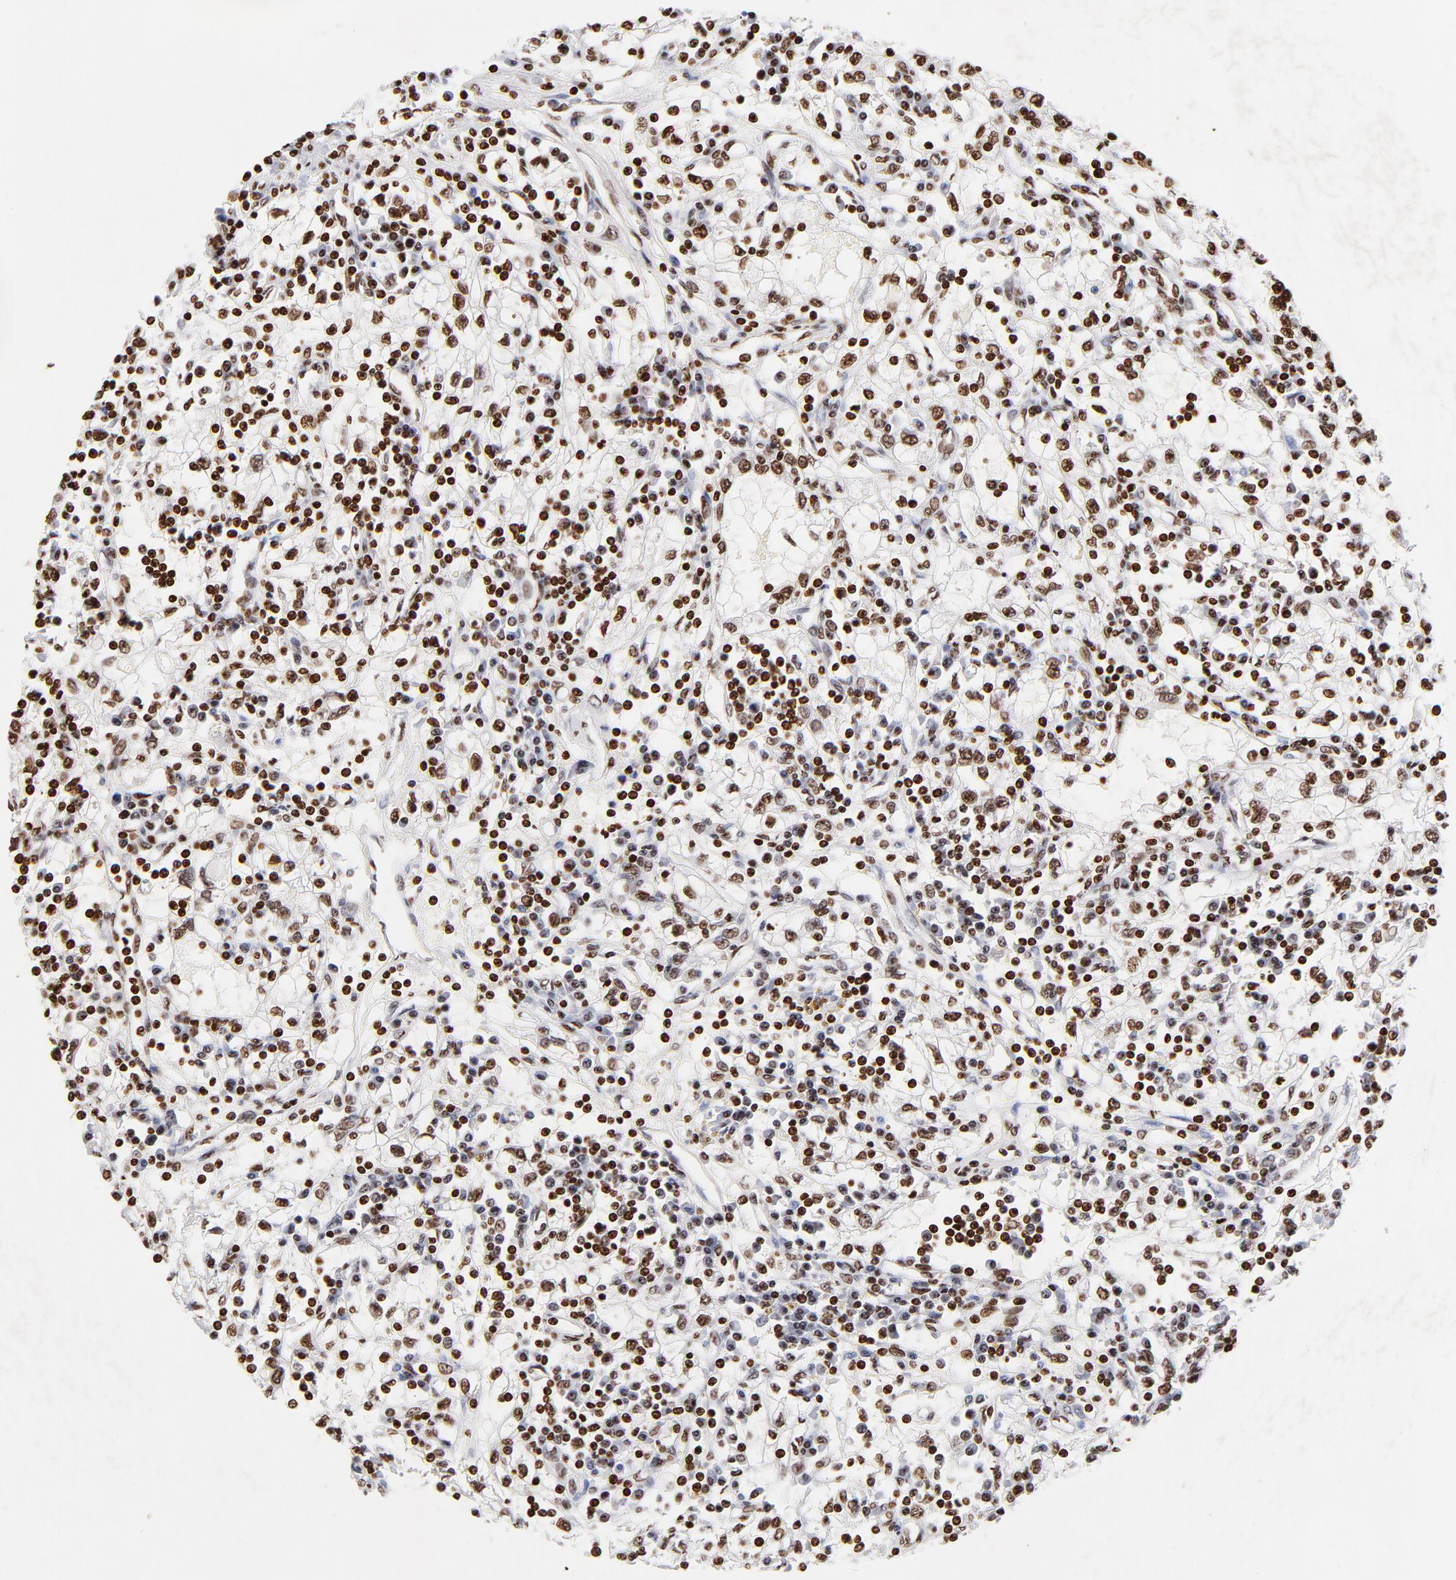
{"staining": {"intensity": "strong", "quantity": ">75%", "location": "nuclear"}, "tissue": "renal cancer", "cell_type": "Tumor cells", "image_type": "cancer", "snomed": [{"axis": "morphology", "description": "Adenocarcinoma, NOS"}, {"axis": "topography", "description": "Kidney"}], "caption": "IHC micrograph of neoplastic tissue: renal cancer stained using immunohistochemistry (IHC) reveals high levels of strong protein expression localized specifically in the nuclear of tumor cells, appearing as a nuclear brown color.", "gene": "FBH1", "patient": {"sex": "male", "age": 82}}